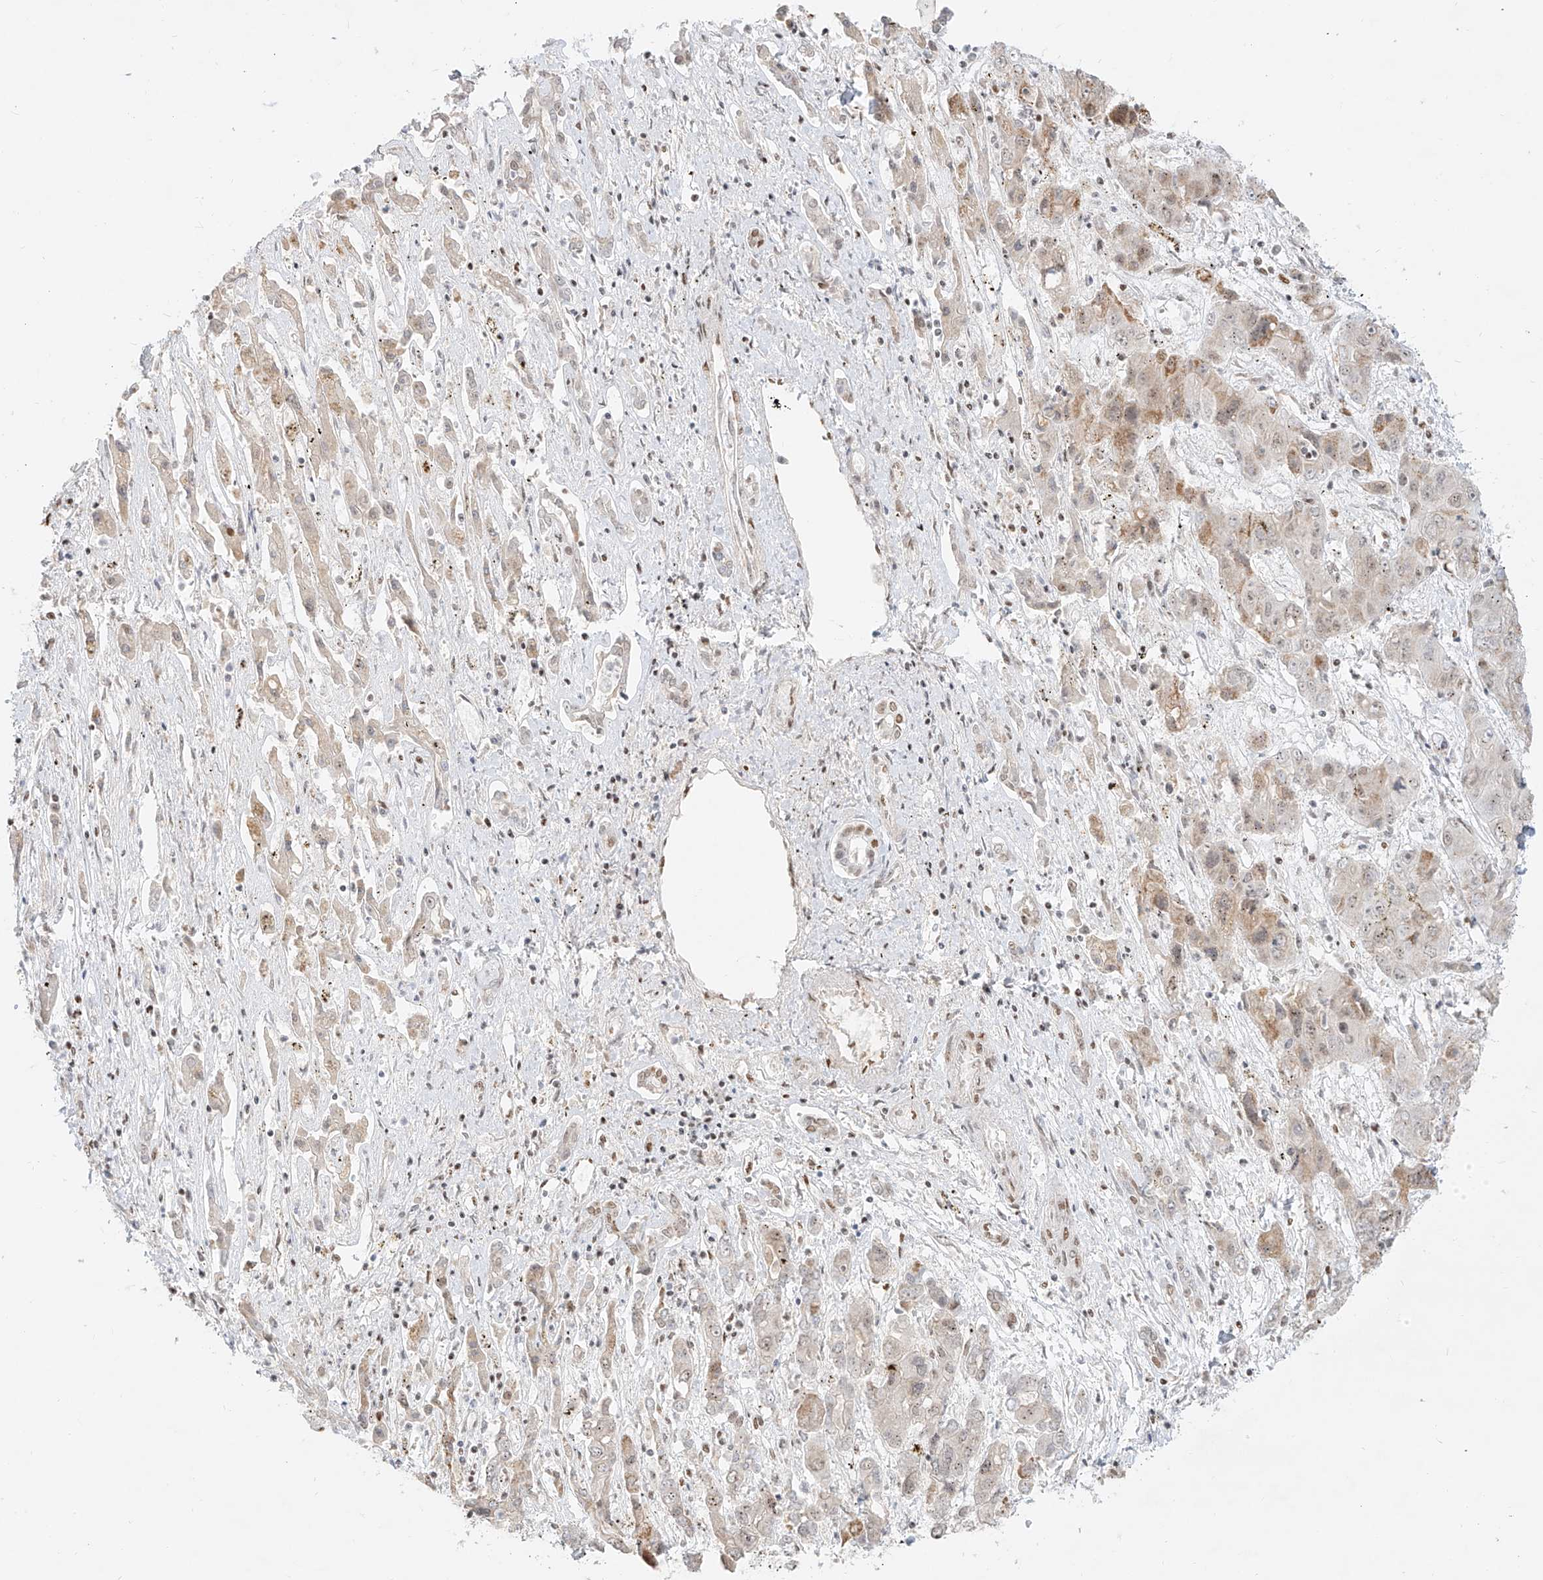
{"staining": {"intensity": "moderate", "quantity": "<25%", "location": "cytoplasmic/membranous,nuclear"}, "tissue": "liver cancer", "cell_type": "Tumor cells", "image_type": "cancer", "snomed": [{"axis": "morphology", "description": "Cholangiocarcinoma"}, {"axis": "topography", "description": "Liver"}], "caption": "This is an image of IHC staining of liver cancer, which shows moderate staining in the cytoplasmic/membranous and nuclear of tumor cells.", "gene": "NHSL1", "patient": {"sex": "male", "age": 67}}